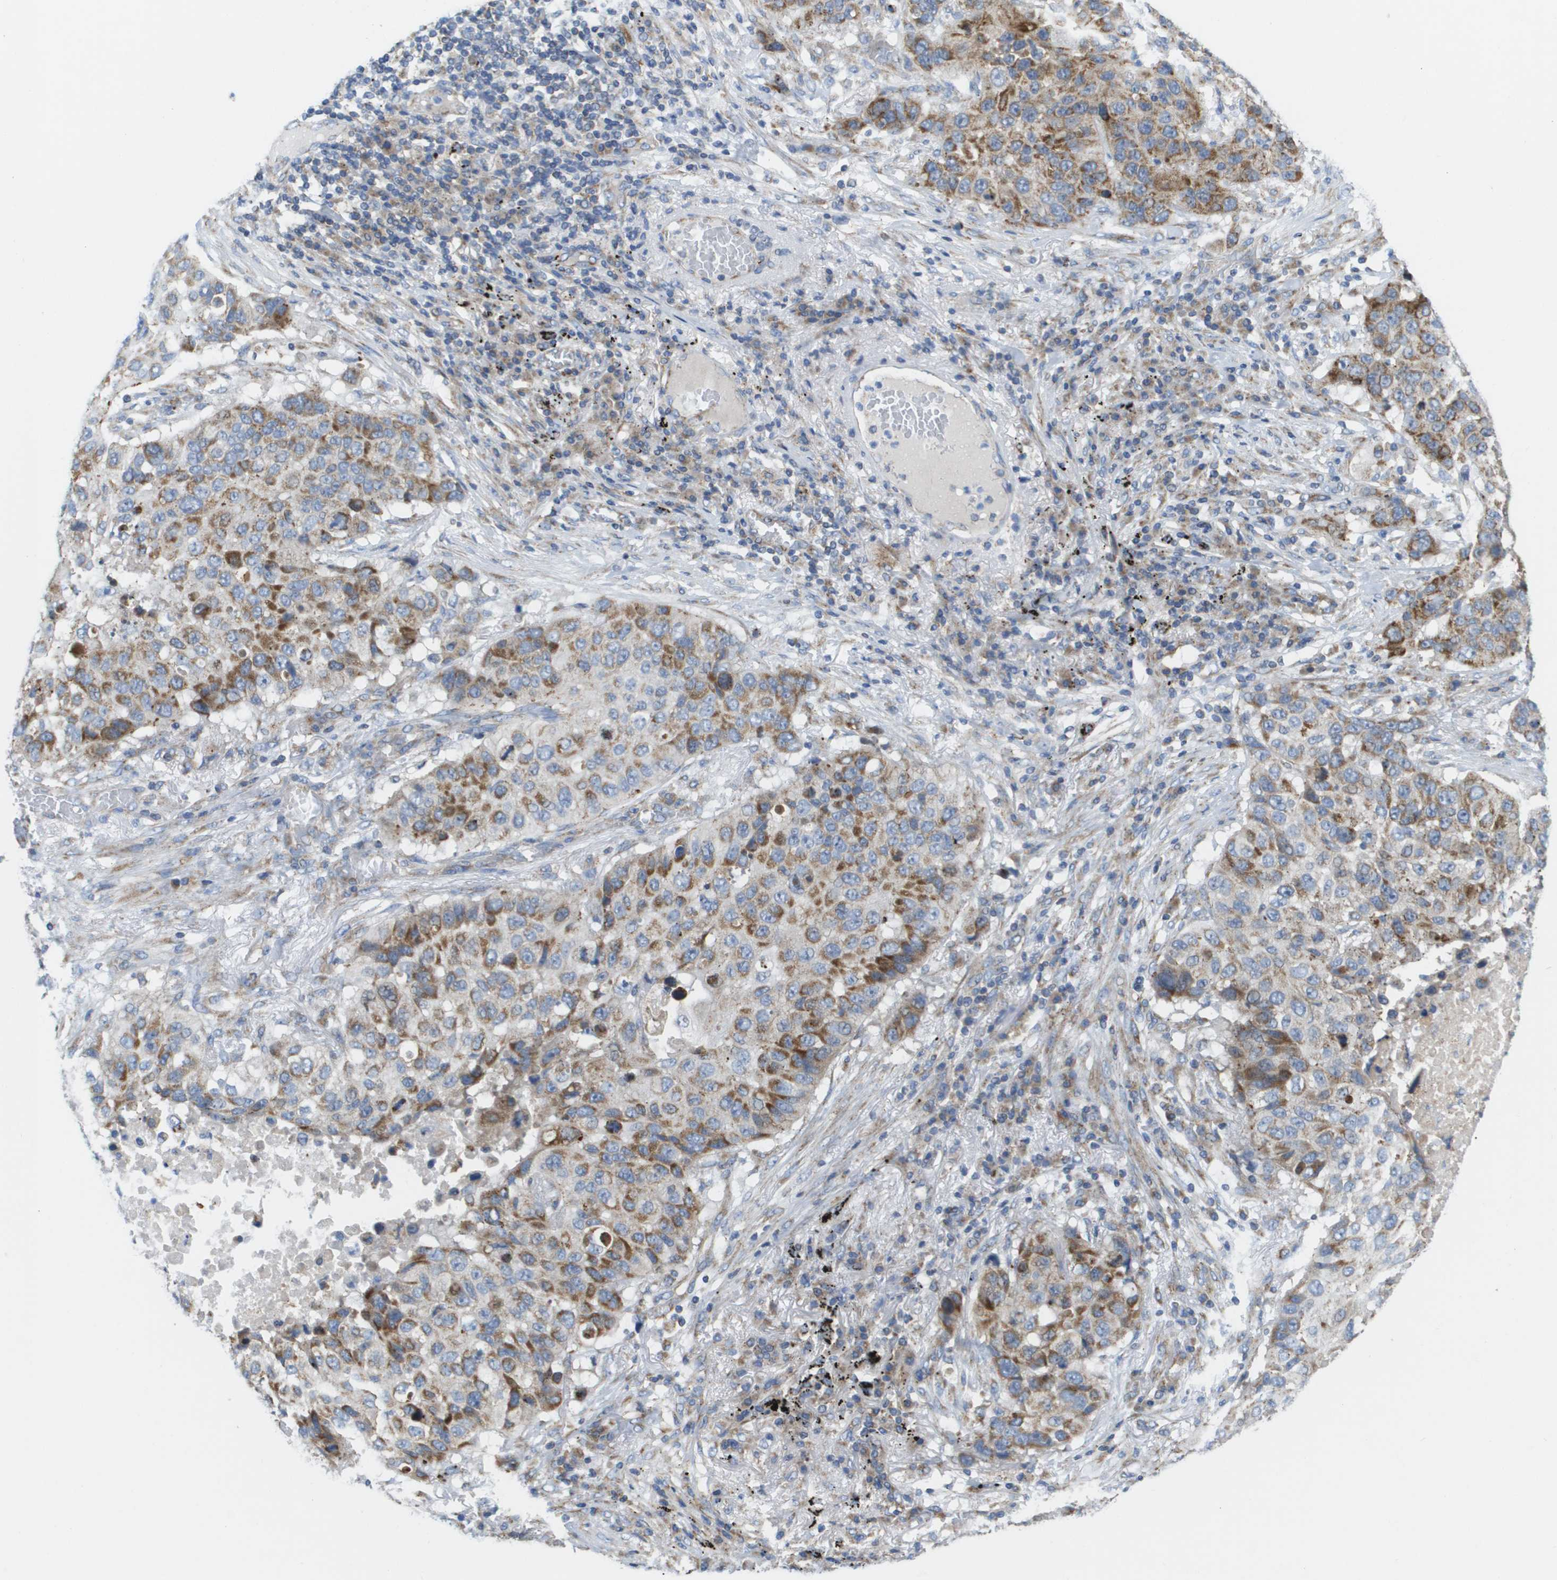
{"staining": {"intensity": "moderate", "quantity": ">75%", "location": "cytoplasmic/membranous"}, "tissue": "lung cancer", "cell_type": "Tumor cells", "image_type": "cancer", "snomed": [{"axis": "morphology", "description": "Squamous cell carcinoma, NOS"}, {"axis": "topography", "description": "Lung"}], "caption": "There is medium levels of moderate cytoplasmic/membranous expression in tumor cells of lung cancer (squamous cell carcinoma), as demonstrated by immunohistochemical staining (brown color).", "gene": "FIS1", "patient": {"sex": "male", "age": 57}}